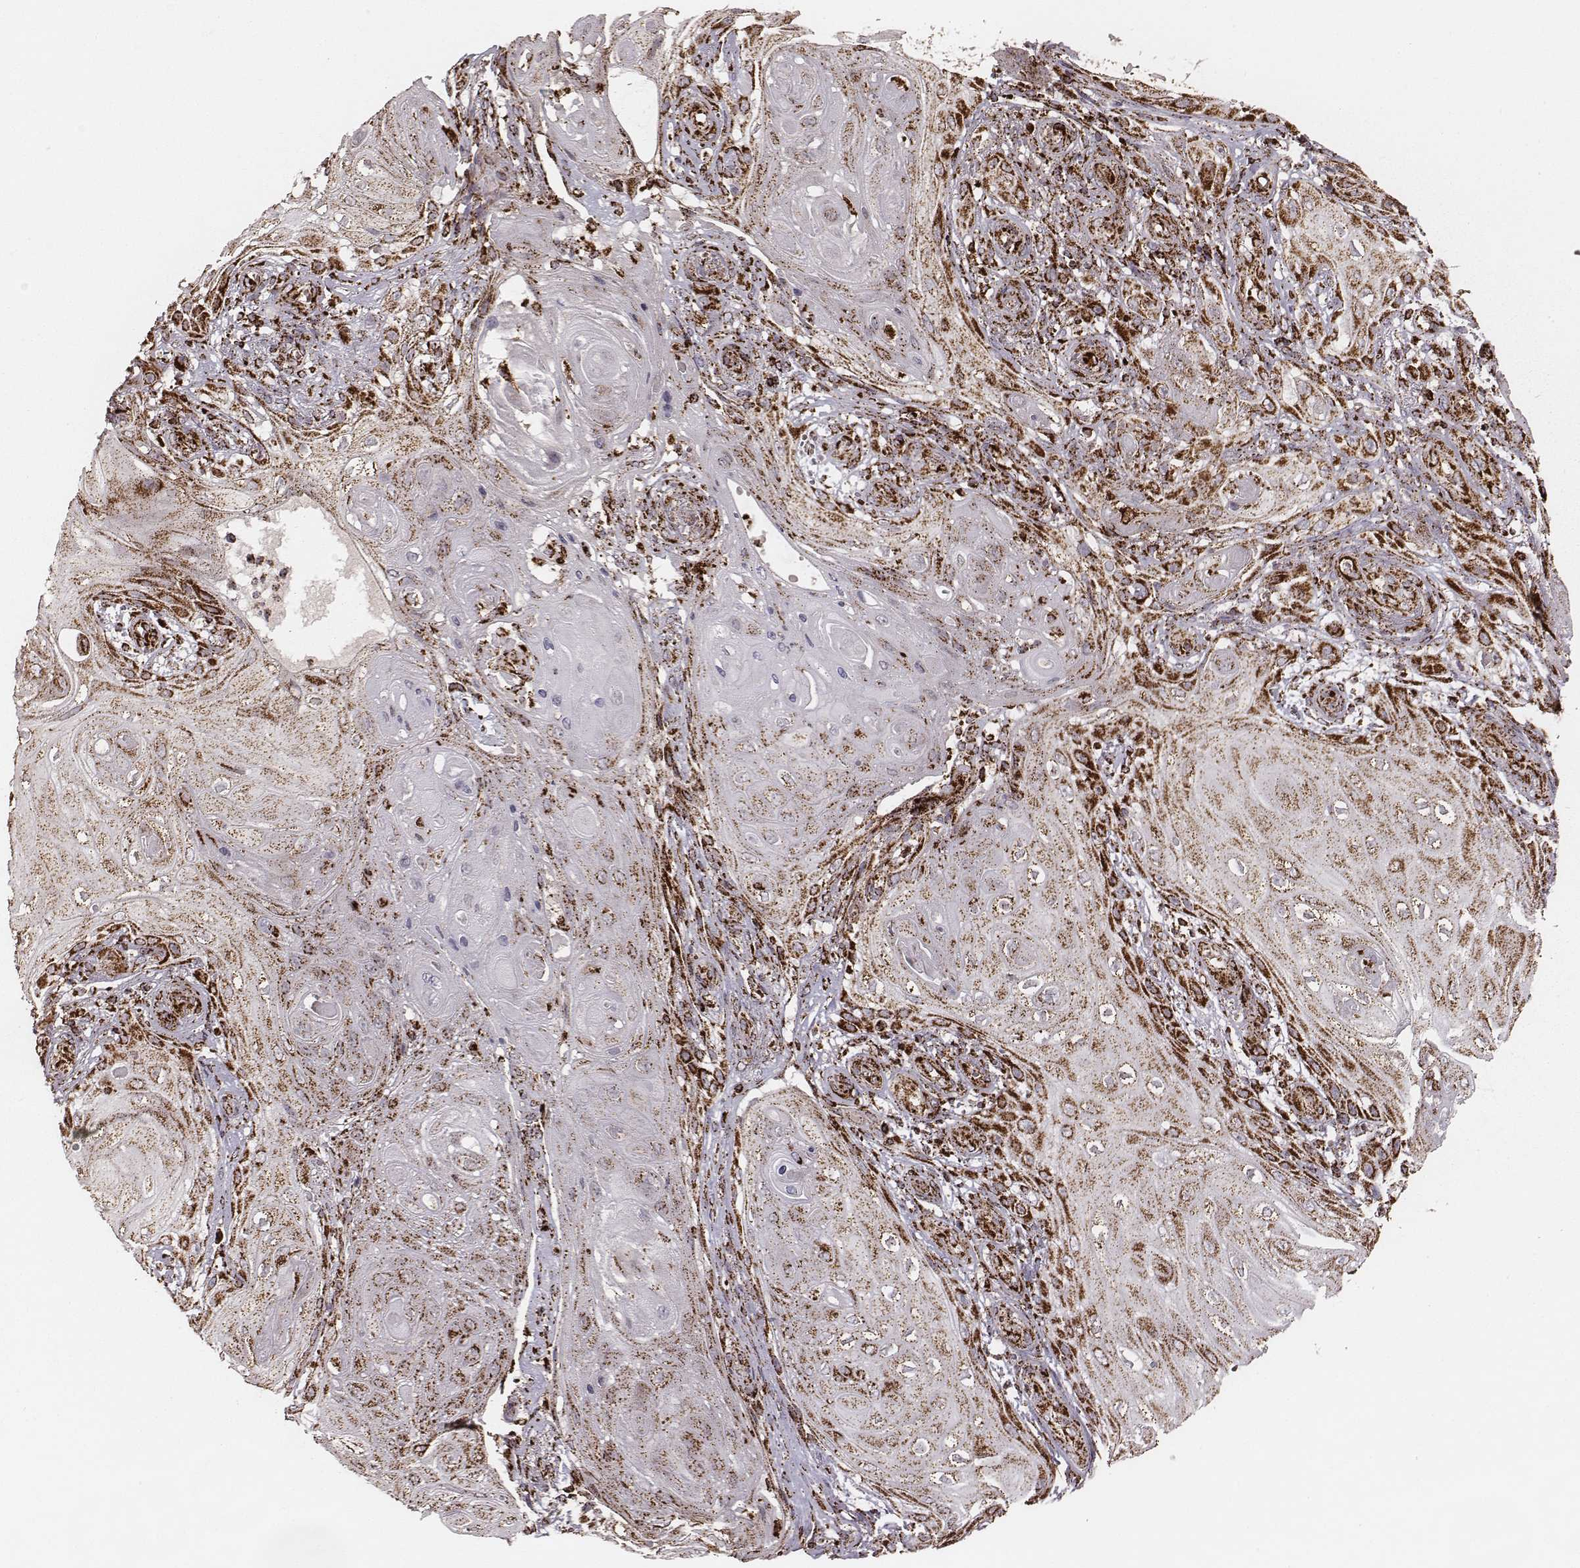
{"staining": {"intensity": "strong", "quantity": ">75%", "location": "cytoplasmic/membranous"}, "tissue": "skin cancer", "cell_type": "Tumor cells", "image_type": "cancer", "snomed": [{"axis": "morphology", "description": "Squamous cell carcinoma, NOS"}, {"axis": "topography", "description": "Skin"}], "caption": "Protein staining exhibits strong cytoplasmic/membranous expression in approximately >75% of tumor cells in skin cancer (squamous cell carcinoma).", "gene": "TUFM", "patient": {"sex": "male", "age": 62}}